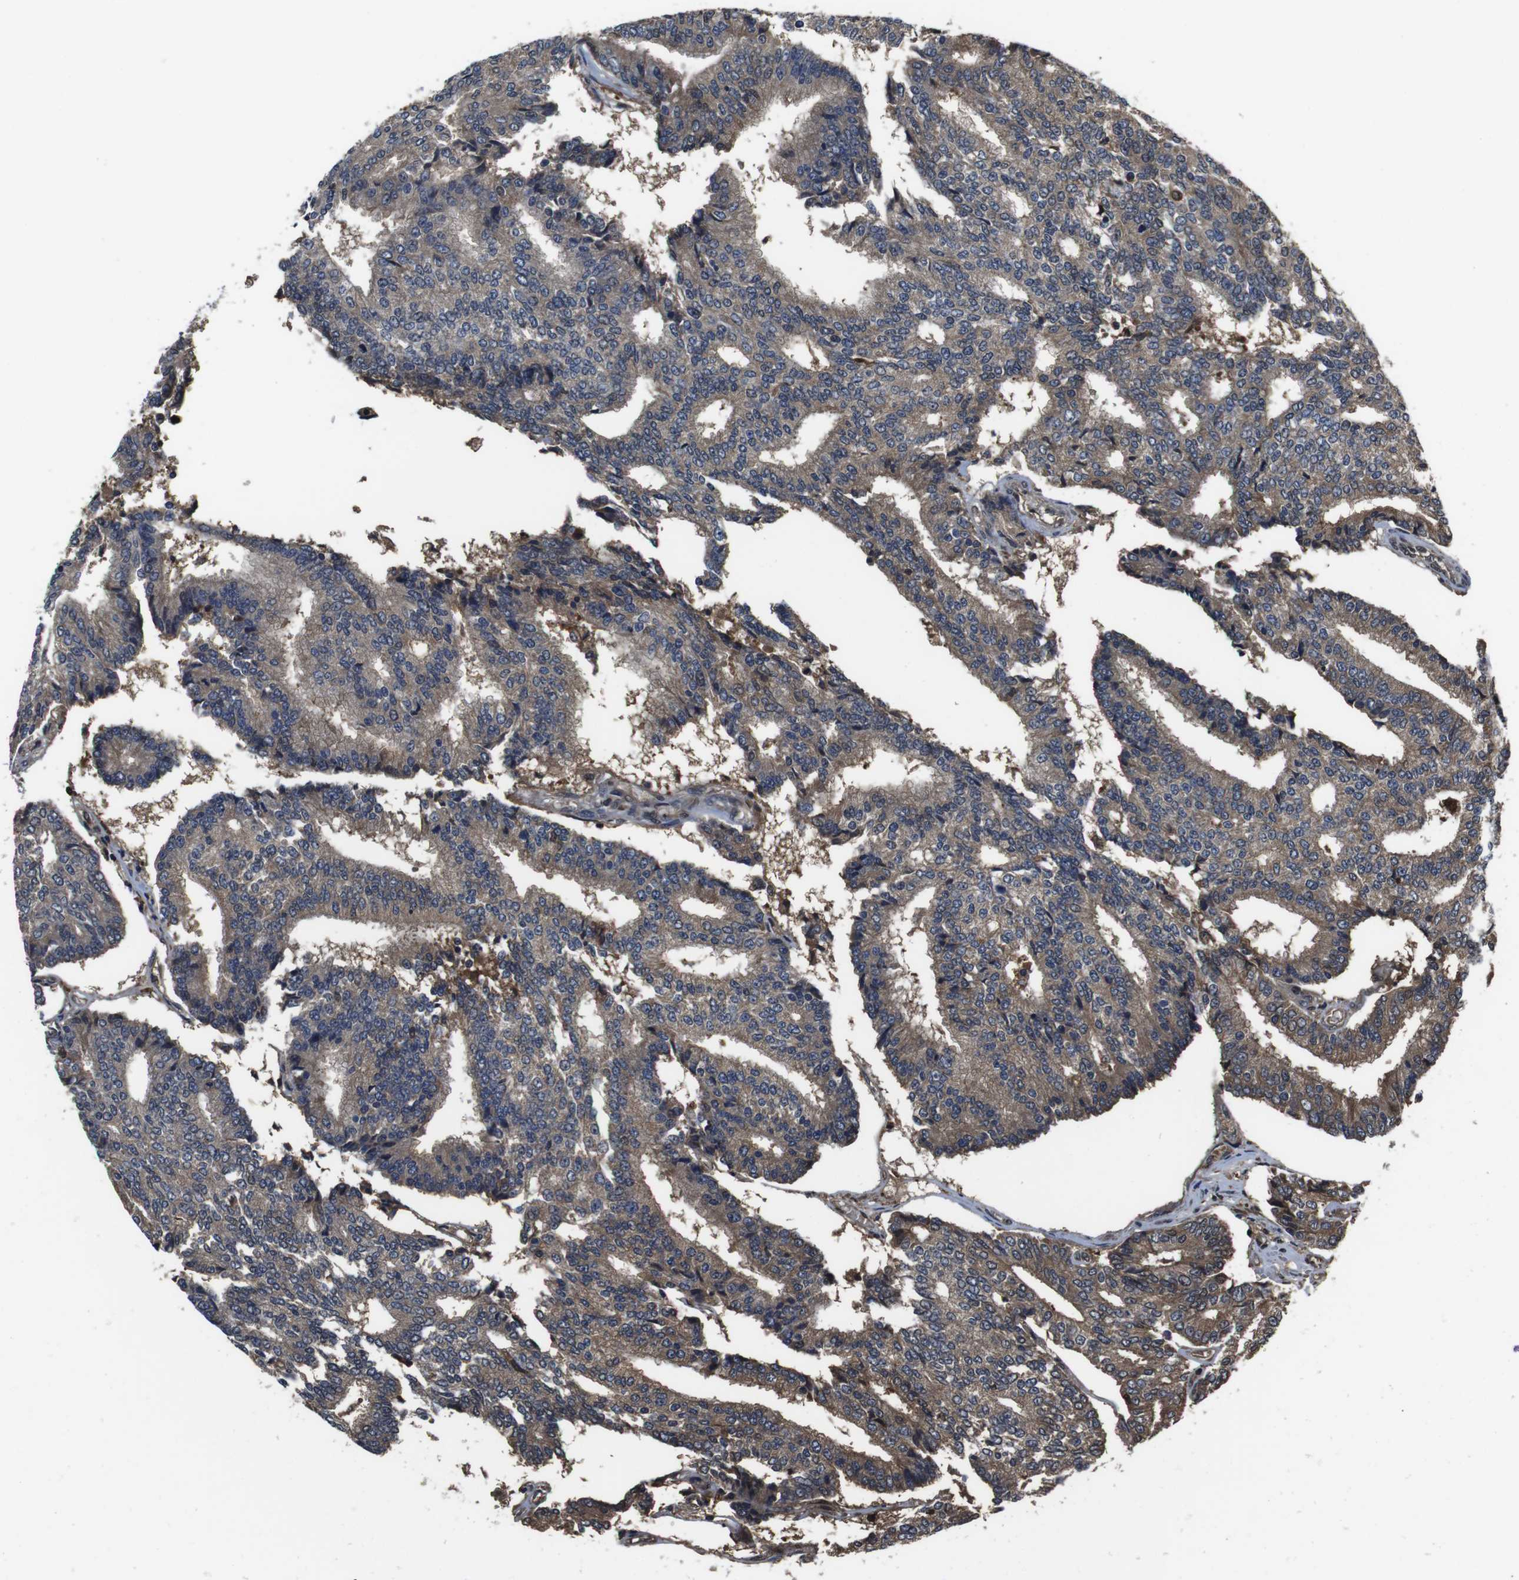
{"staining": {"intensity": "weak", "quantity": ">75%", "location": "cytoplasmic/membranous"}, "tissue": "prostate cancer", "cell_type": "Tumor cells", "image_type": "cancer", "snomed": [{"axis": "morphology", "description": "Adenocarcinoma, High grade"}, {"axis": "topography", "description": "Prostate"}], "caption": "Immunohistochemistry (DAB) staining of high-grade adenocarcinoma (prostate) displays weak cytoplasmic/membranous protein expression in approximately >75% of tumor cells.", "gene": "CXCL11", "patient": {"sex": "male", "age": 55}}